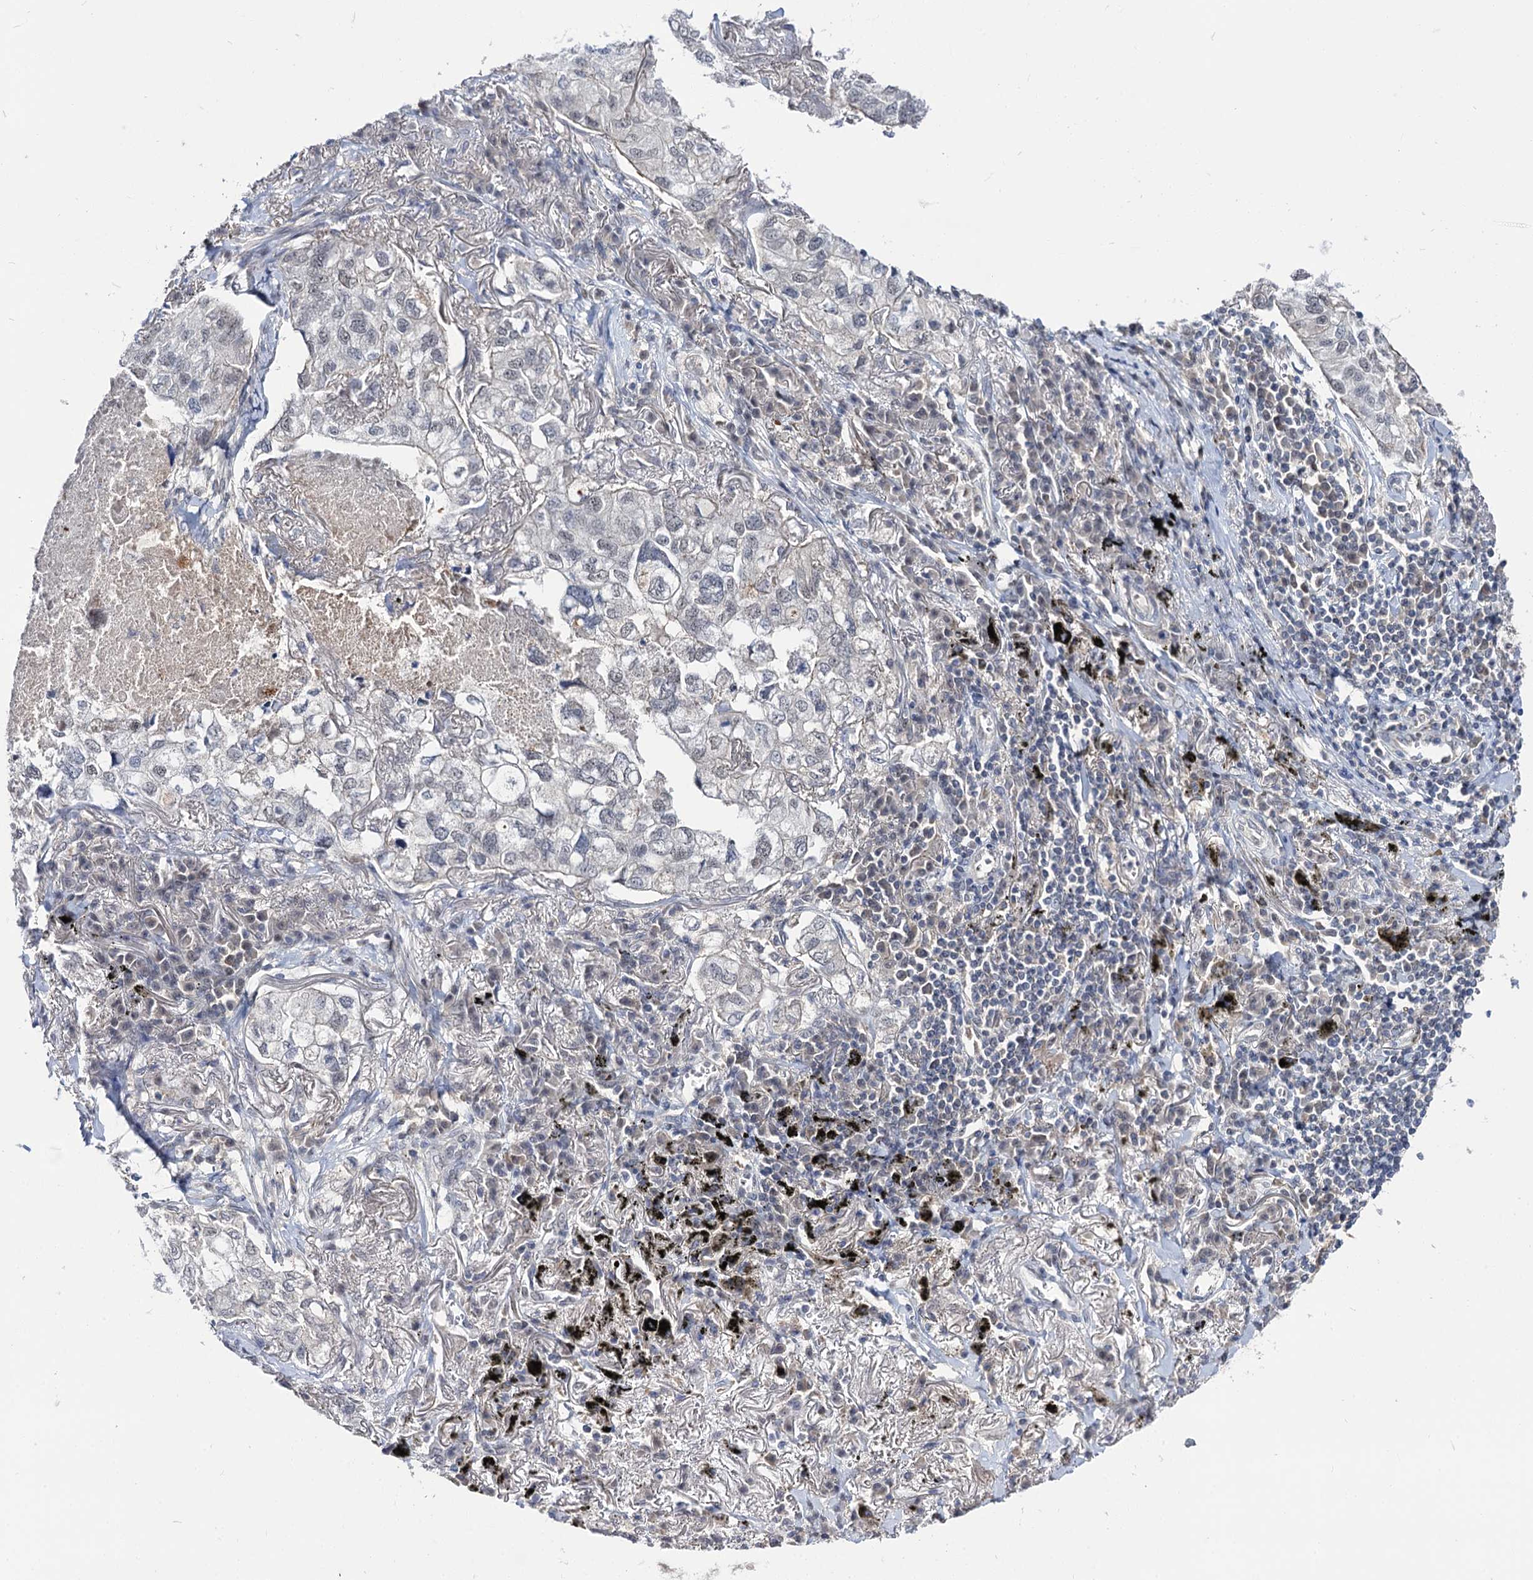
{"staining": {"intensity": "negative", "quantity": "none", "location": "none"}, "tissue": "lung cancer", "cell_type": "Tumor cells", "image_type": "cancer", "snomed": [{"axis": "morphology", "description": "Adenocarcinoma, NOS"}, {"axis": "topography", "description": "Lung"}], "caption": "Tumor cells show no significant staining in lung cancer.", "gene": "NEK10", "patient": {"sex": "male", "age": 65}}